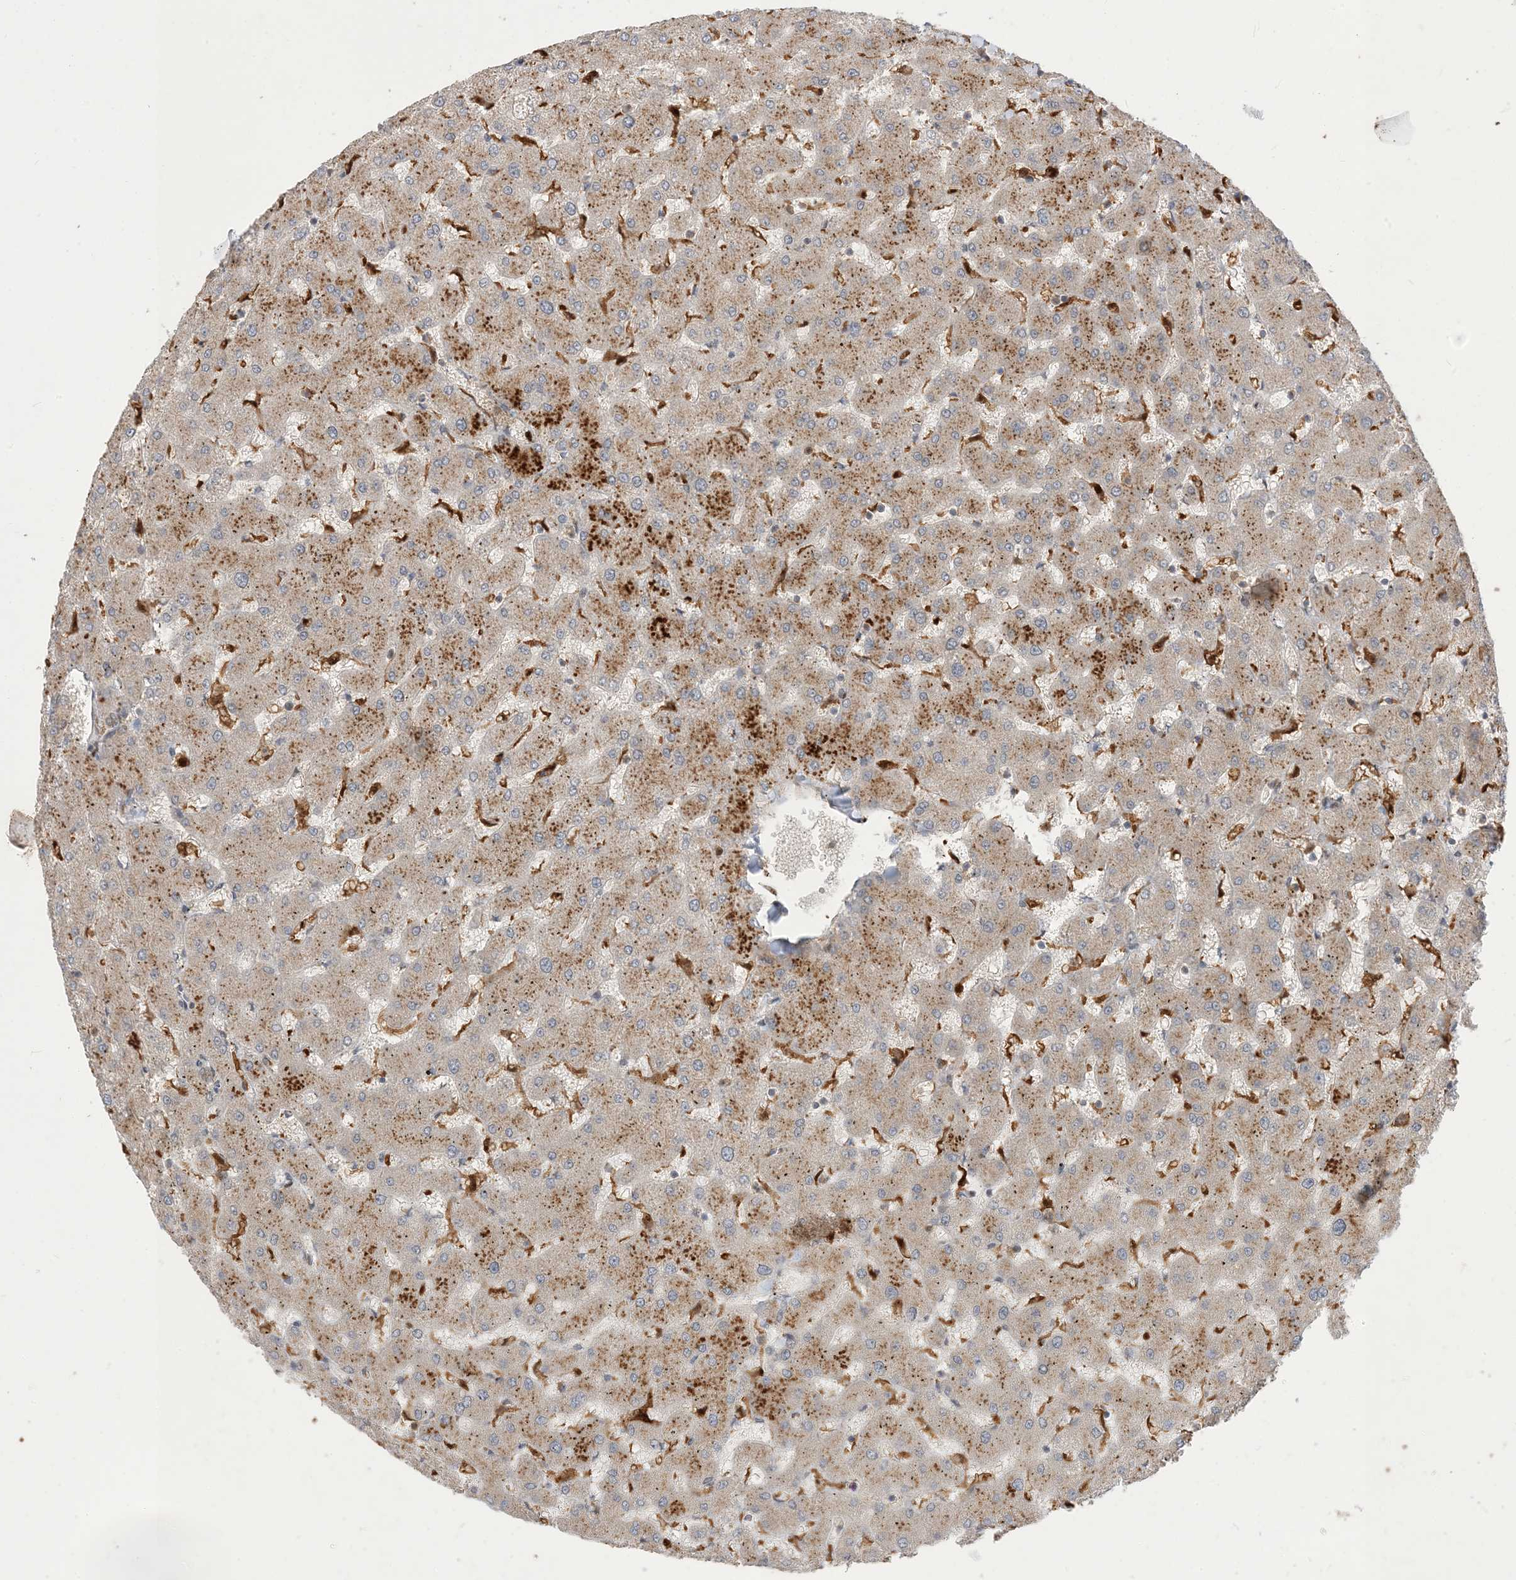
{"staining": {"intensity": "weak", "quantity": "25%-75%", "location": "cytoplasmic/membranous"}, "tissue": "liver", "cell_type": "Cholangiocytes", "image_type": "normal", "snomed": [{"axis": "morphology", "description": "Normal tissue, NOS"}, {"axis": "topography", "description": "Liver"}], "caption": "Liver stained with DAB (3,3'-diaminobenzidine) immunohistochemistry reveals low levels of weak cytoplasmic/membranous positivity in approximately 25%-75% of cholangiocytes.", "gene": "NAGK", "patient": {"sex": "female", "age": 63}}